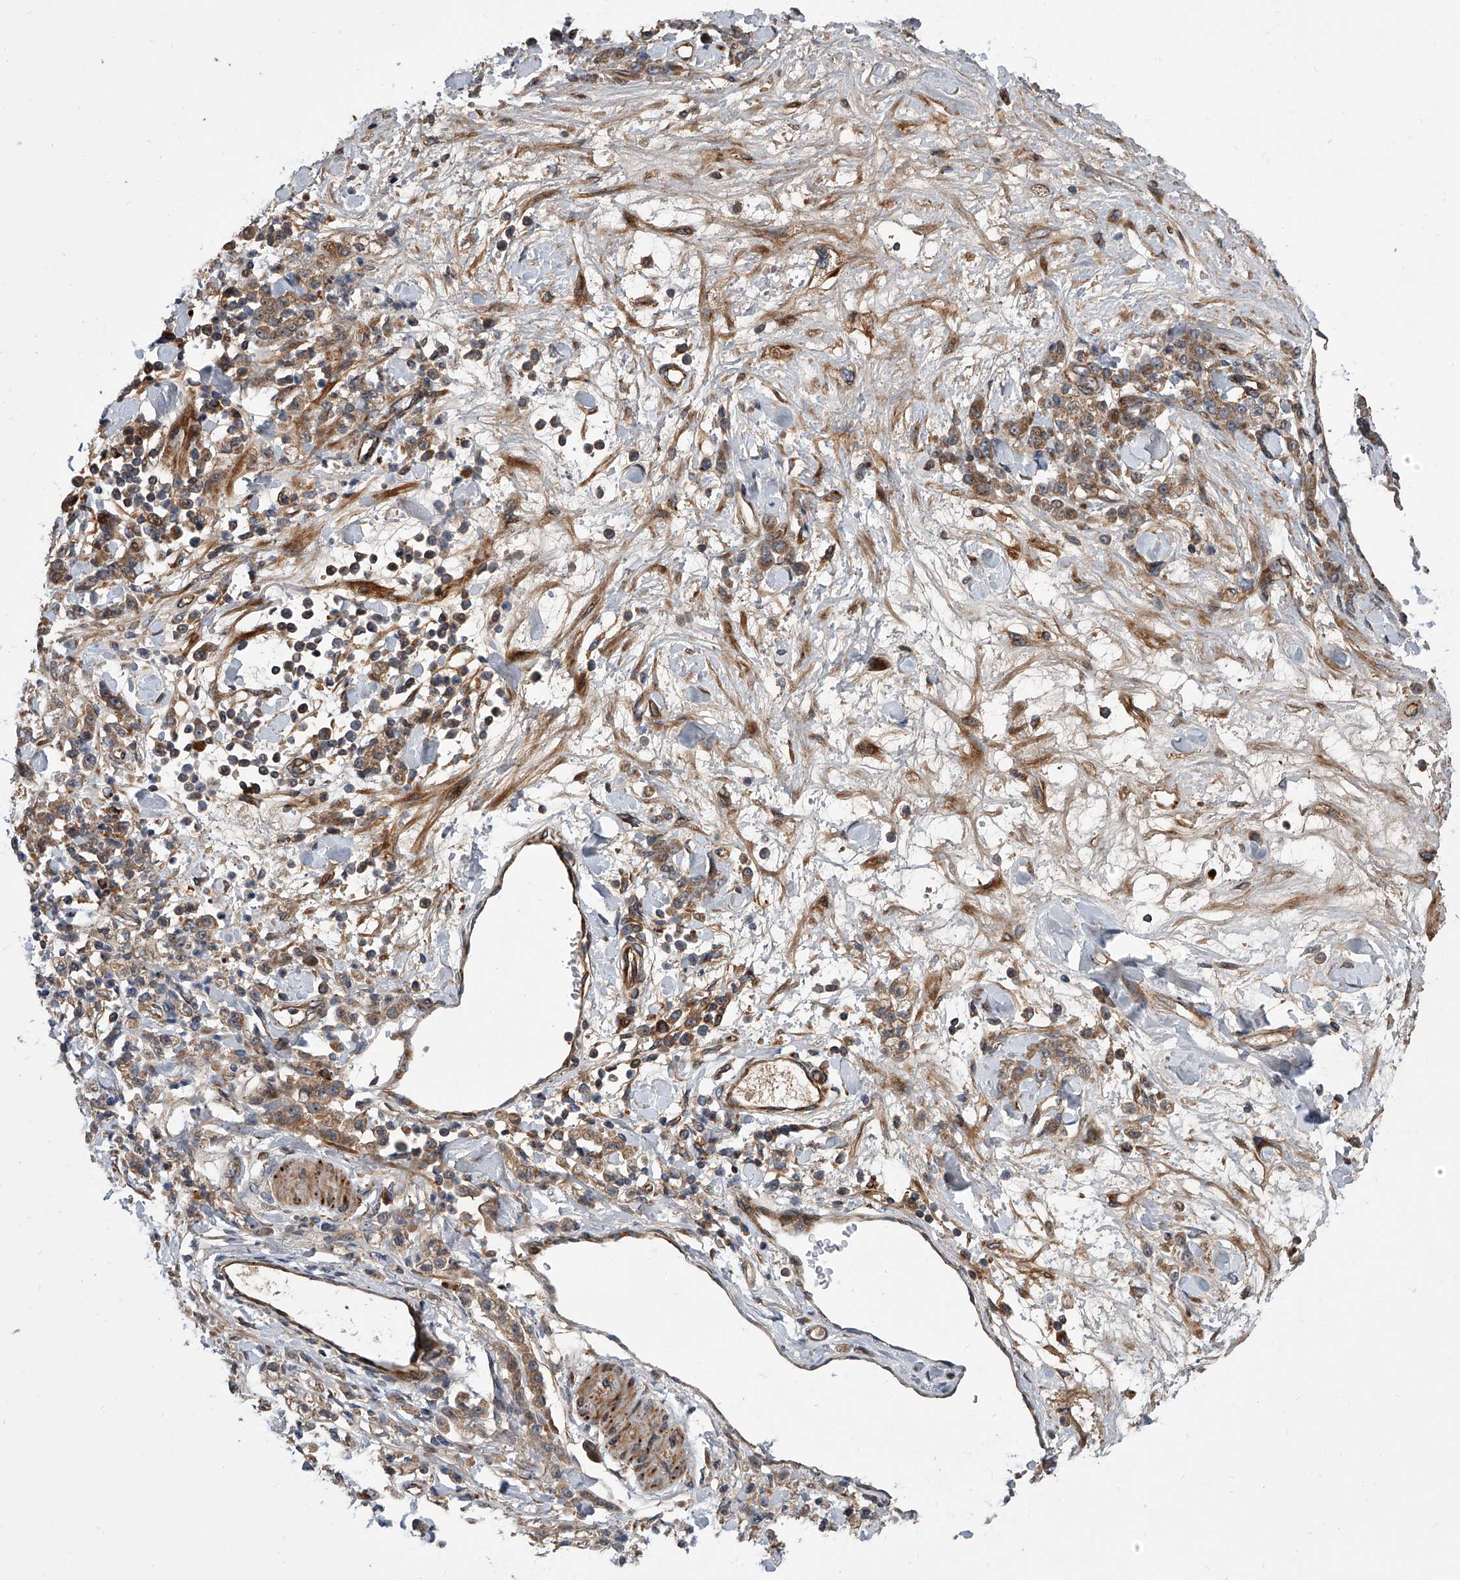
{"staining": {"intensity": "moderate", "quantity": ">75%", "location": "cytoplasmic/membranous"}, "tissue": "stomach cancer", "cell_type": "Tumor cells", "image_type": "cancer", "snomed": [{"axis": "morphology", "description": "Normal tissue, NOS"}, {"axis": "morphology", "description": "Adenocarcinoma, NOS"}, {"axis": "topography", "description": "Stomach"}], "caption": "High-magnification brightfield microscopy of adenocarcinoma (stomach) stained with DAB (brown) and counterstained with hematoxylin (blue). tumor cells exhibit moderate cytoplasmic/membranous expression is identified in approximately>75% of cells.", "gene": "USP47", "patient": {"sex": "male", "age": 82}}